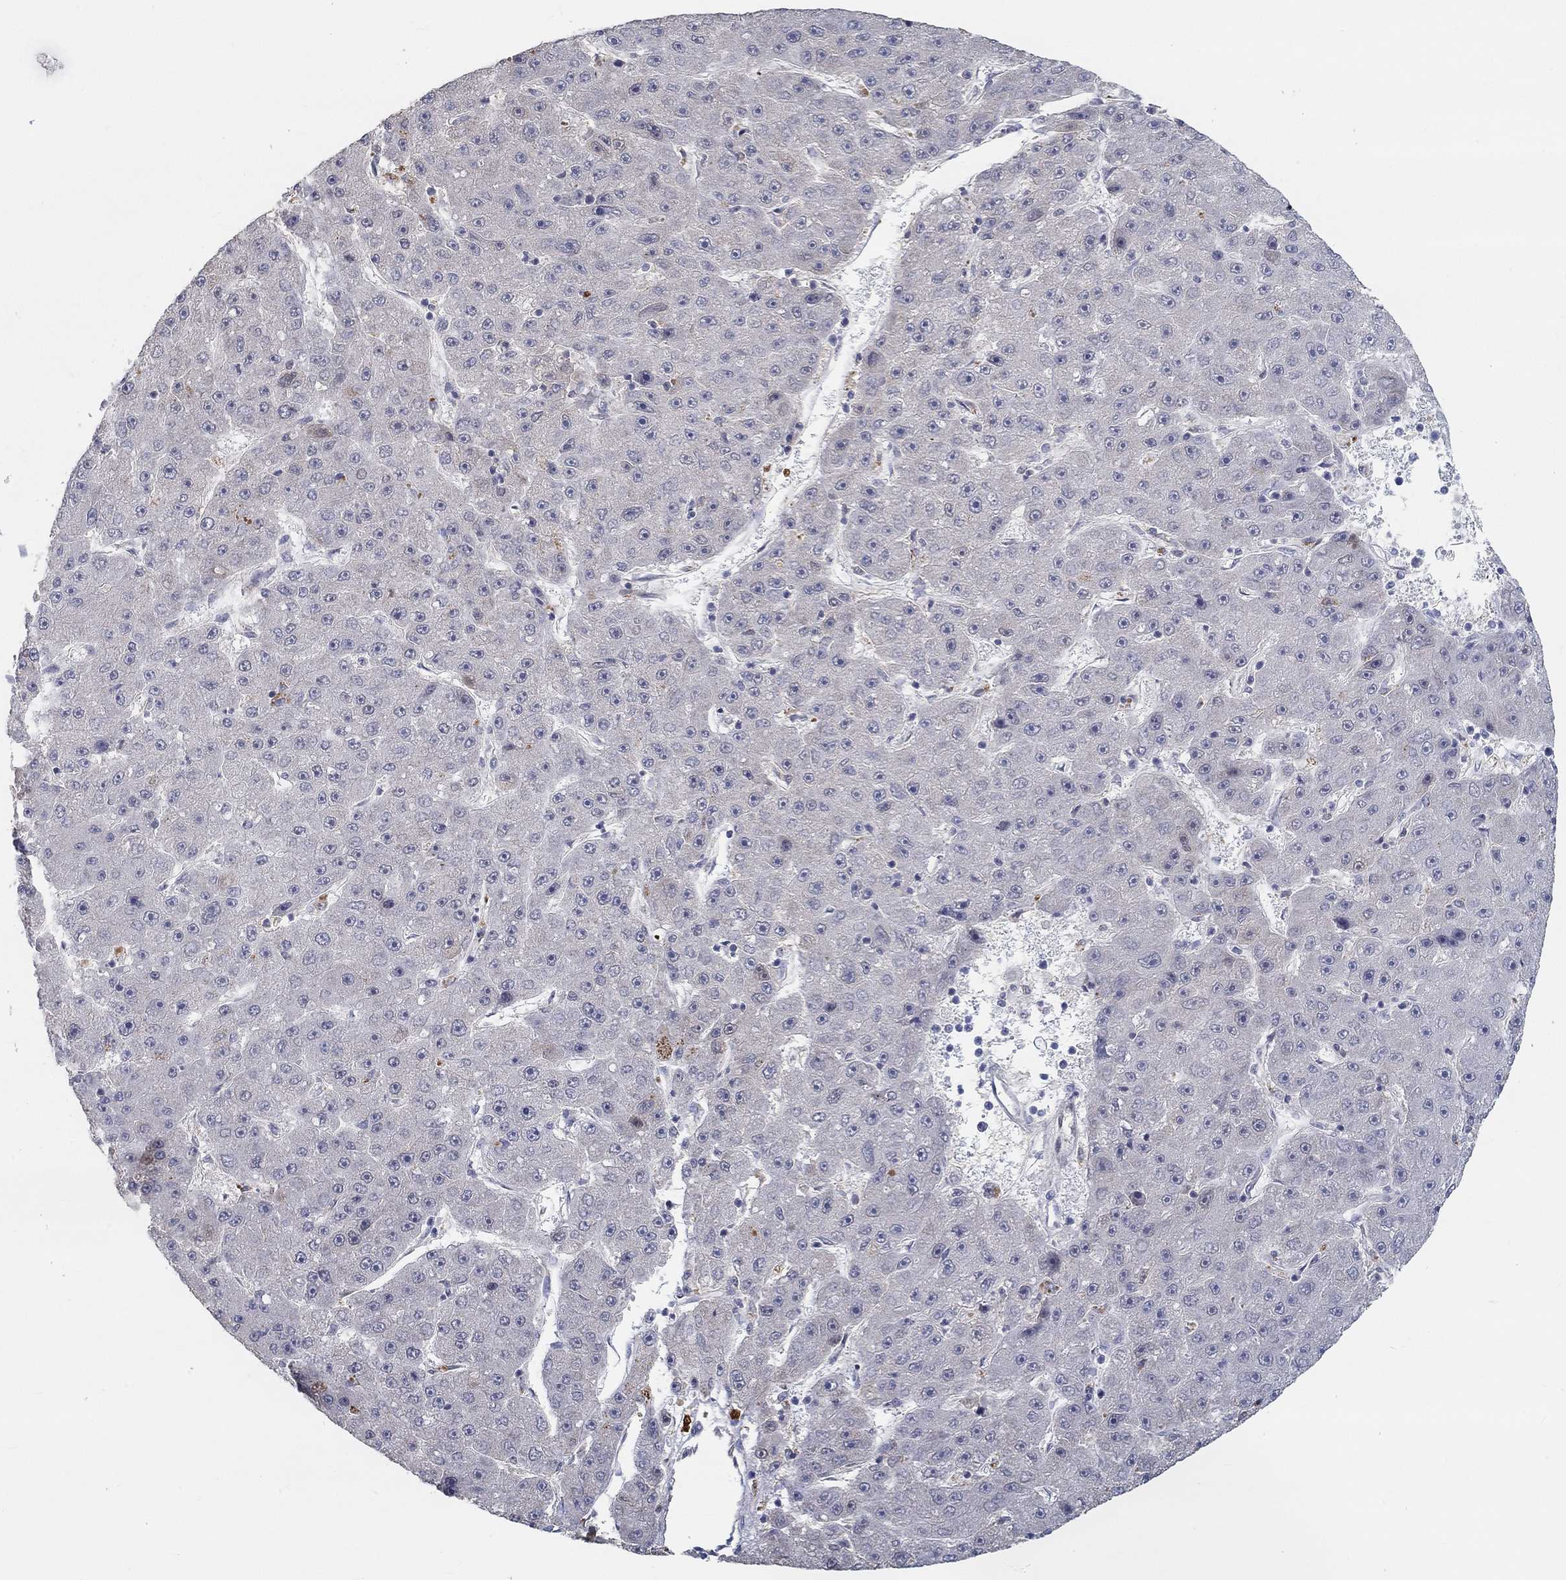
{"staining": {"intensity": "weak", "quantity": "<25%", "location": "cytoplasmic/membranous"}, "tissue": "liver cancer", "cell_type": "Tumor cells", "image_type": "cancer", "snomed": [{"axis": "morphology", "description": "Carcinoma, Hepatocellular, NOS"}, {"axis": "topography", "description": "Liver"}], "caption": "Immunohistochemical staining of human liver hepatocellular carcinoma exhibits no significant expression in tumor cells.", "gene": "FGF2", "patient": {"sex": "male", "age": 67}}